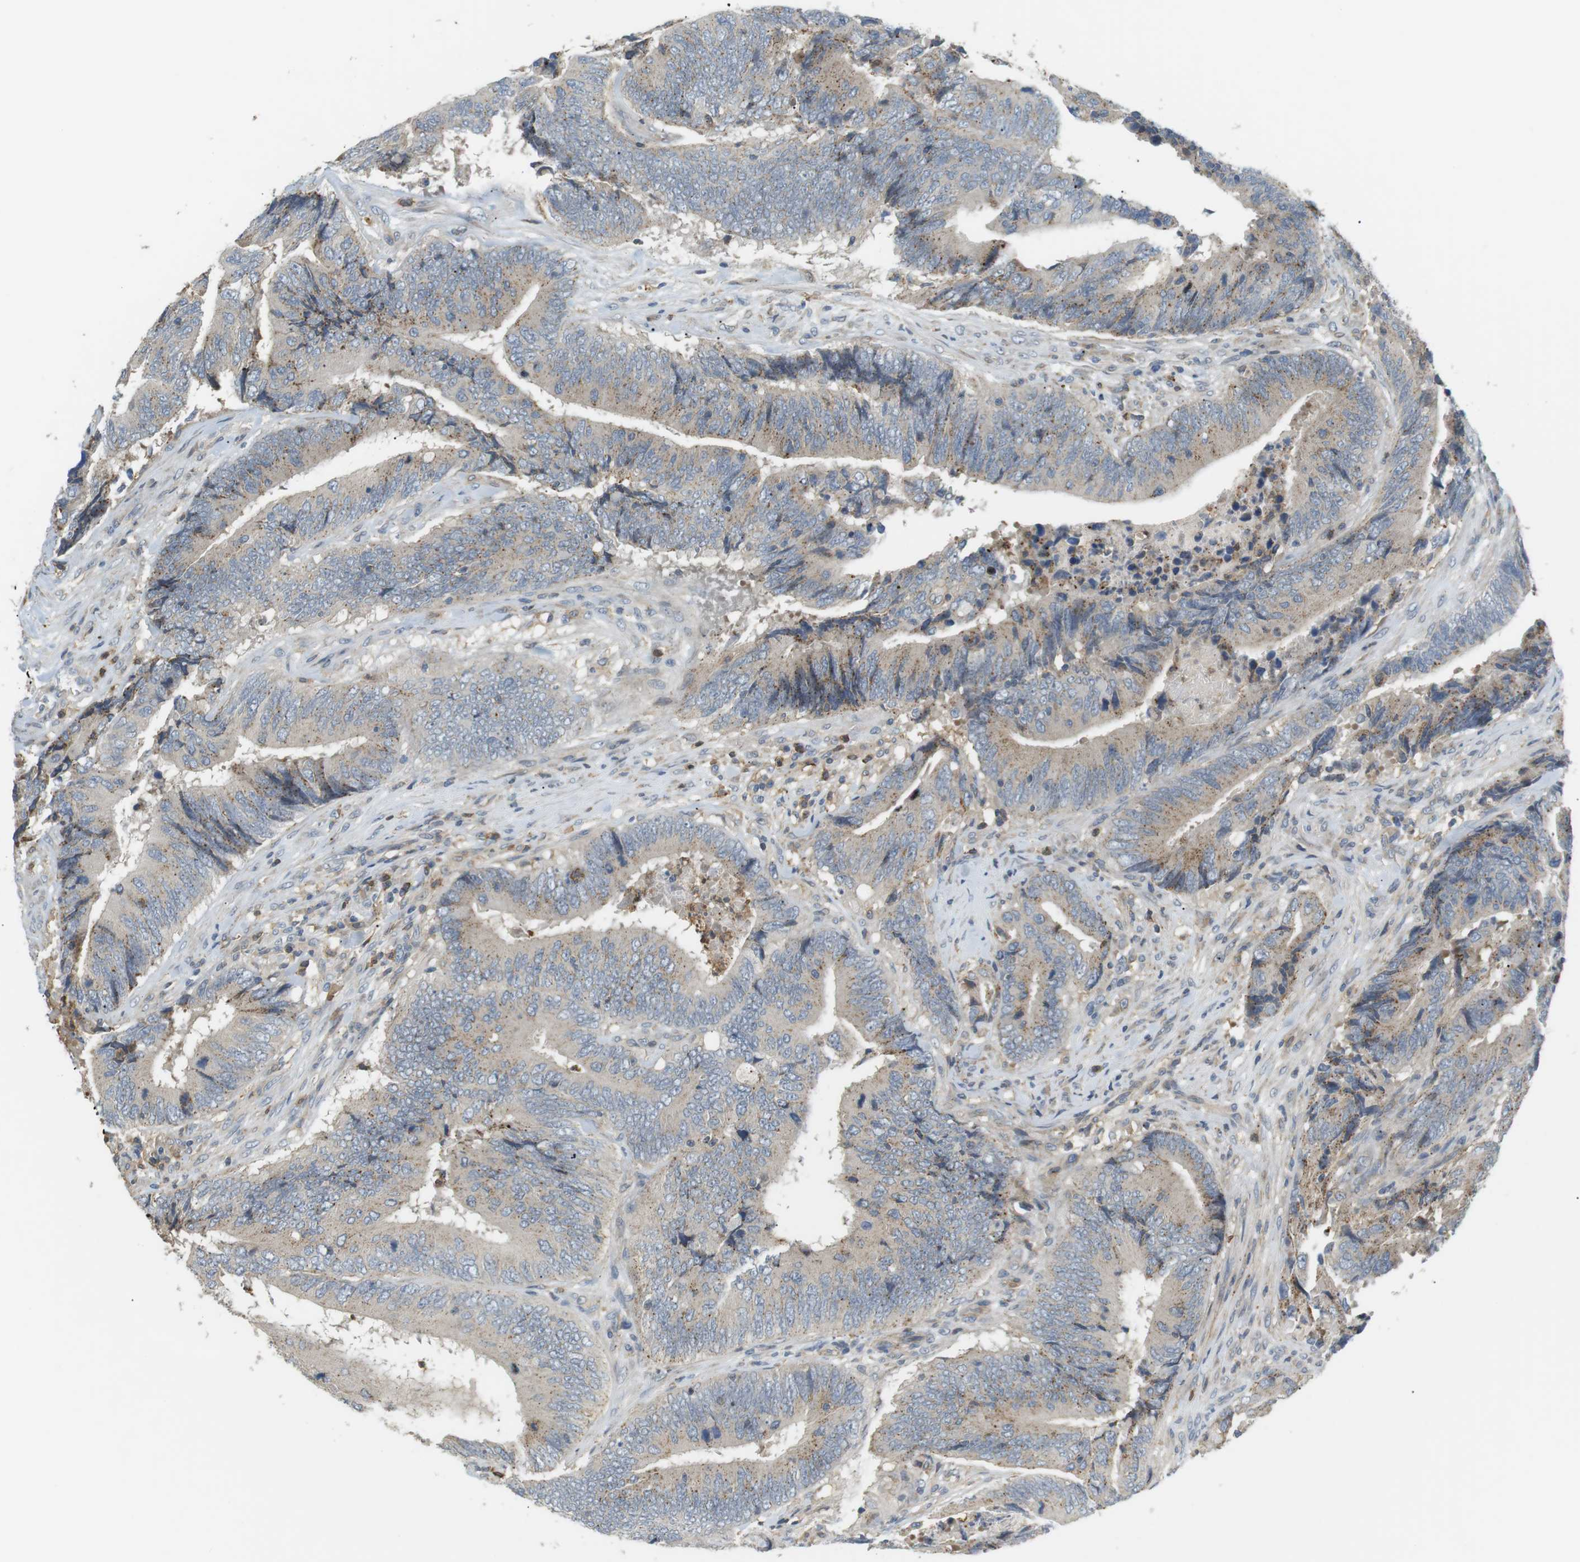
{"staining": {"intensity": "weak", "quantity": ">75%", "location": "cytoplasmic/membranous"}, "tissue": "colorectal cancer", "cell_type": "Tumor cells", "image_type": "cancer", "snomed": [{"axis": "morphology", "description": "Normal tissue, NOS"}, {"axis": "morphology", "description": "Adenocarcinoma, NOS"}, {"axis": "topography", "description": "Colon"}], "caption": "Immunohistochemistry (IHC) (DAB (3,3'-diaminobenzidine)) staining of colorectal cancer (adenocarcinoma) reveals weak cytoplasmic/membranous protein positivity in approximately >75% of tumor cells.", "gene": "P2RY1", "patient": {"sex": "male", "age": 56}}